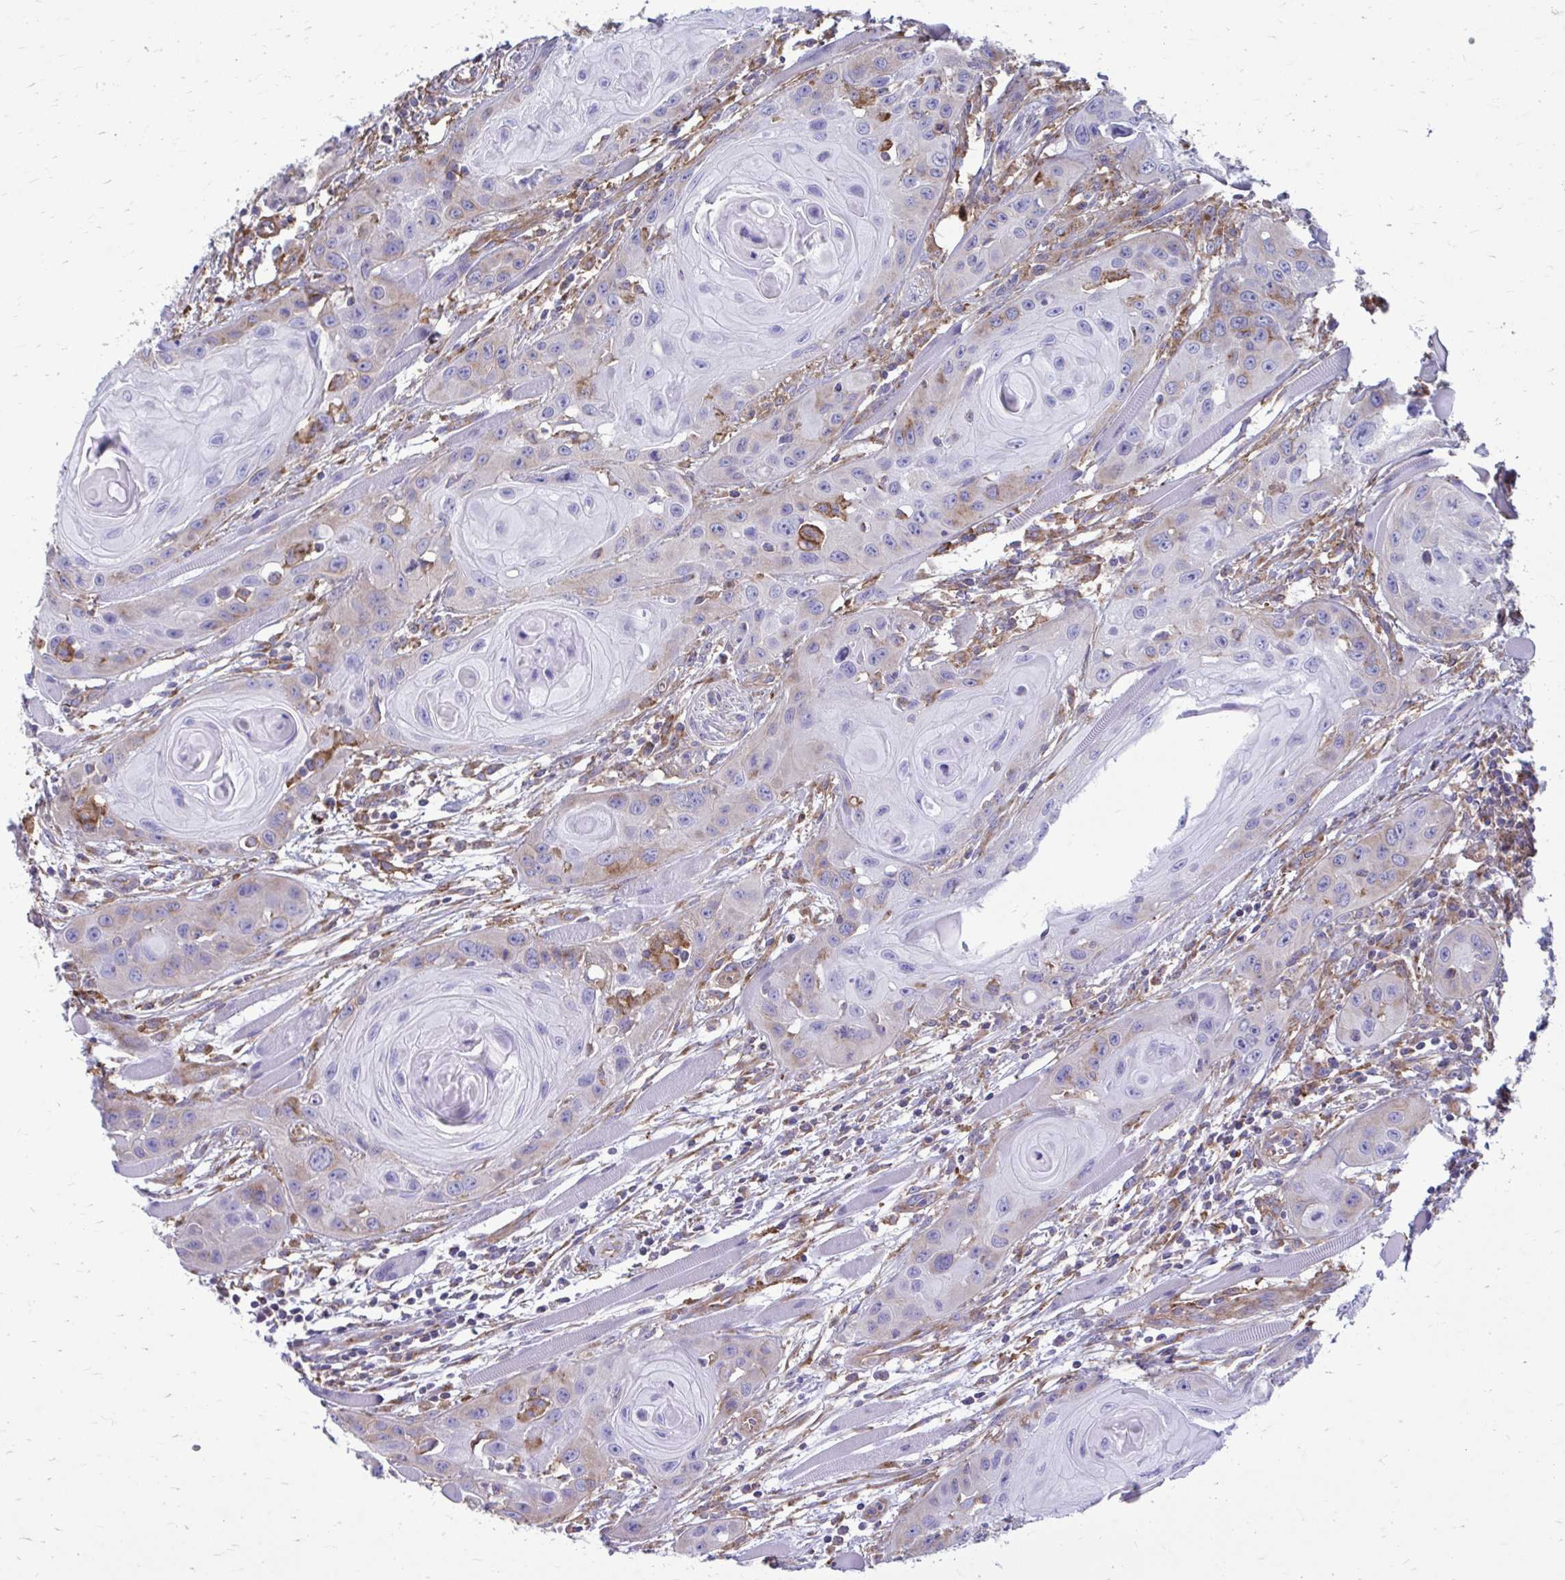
{"staining": {"intensity": "weak", "quantity": "<25%", "location": "cytoplasmic/membranous"}, "tissue": "head and neck cancer", "cell_type": "Tumor cells", "image_type": "cancer", "snomed": [{"axis": "morphology", "description": "Squamous cell carcinoma, NOS"}, {"axis": "topography", "description": "Oral tissue"}, {"axis": "topography", "description": "Head-Neck"}], "caption": "Tumor cells show no significant protein positivity in head and neck squamous cell carcinoma.", "gene": "CLTA", "patient": {"sex": "male", "age": 58}}